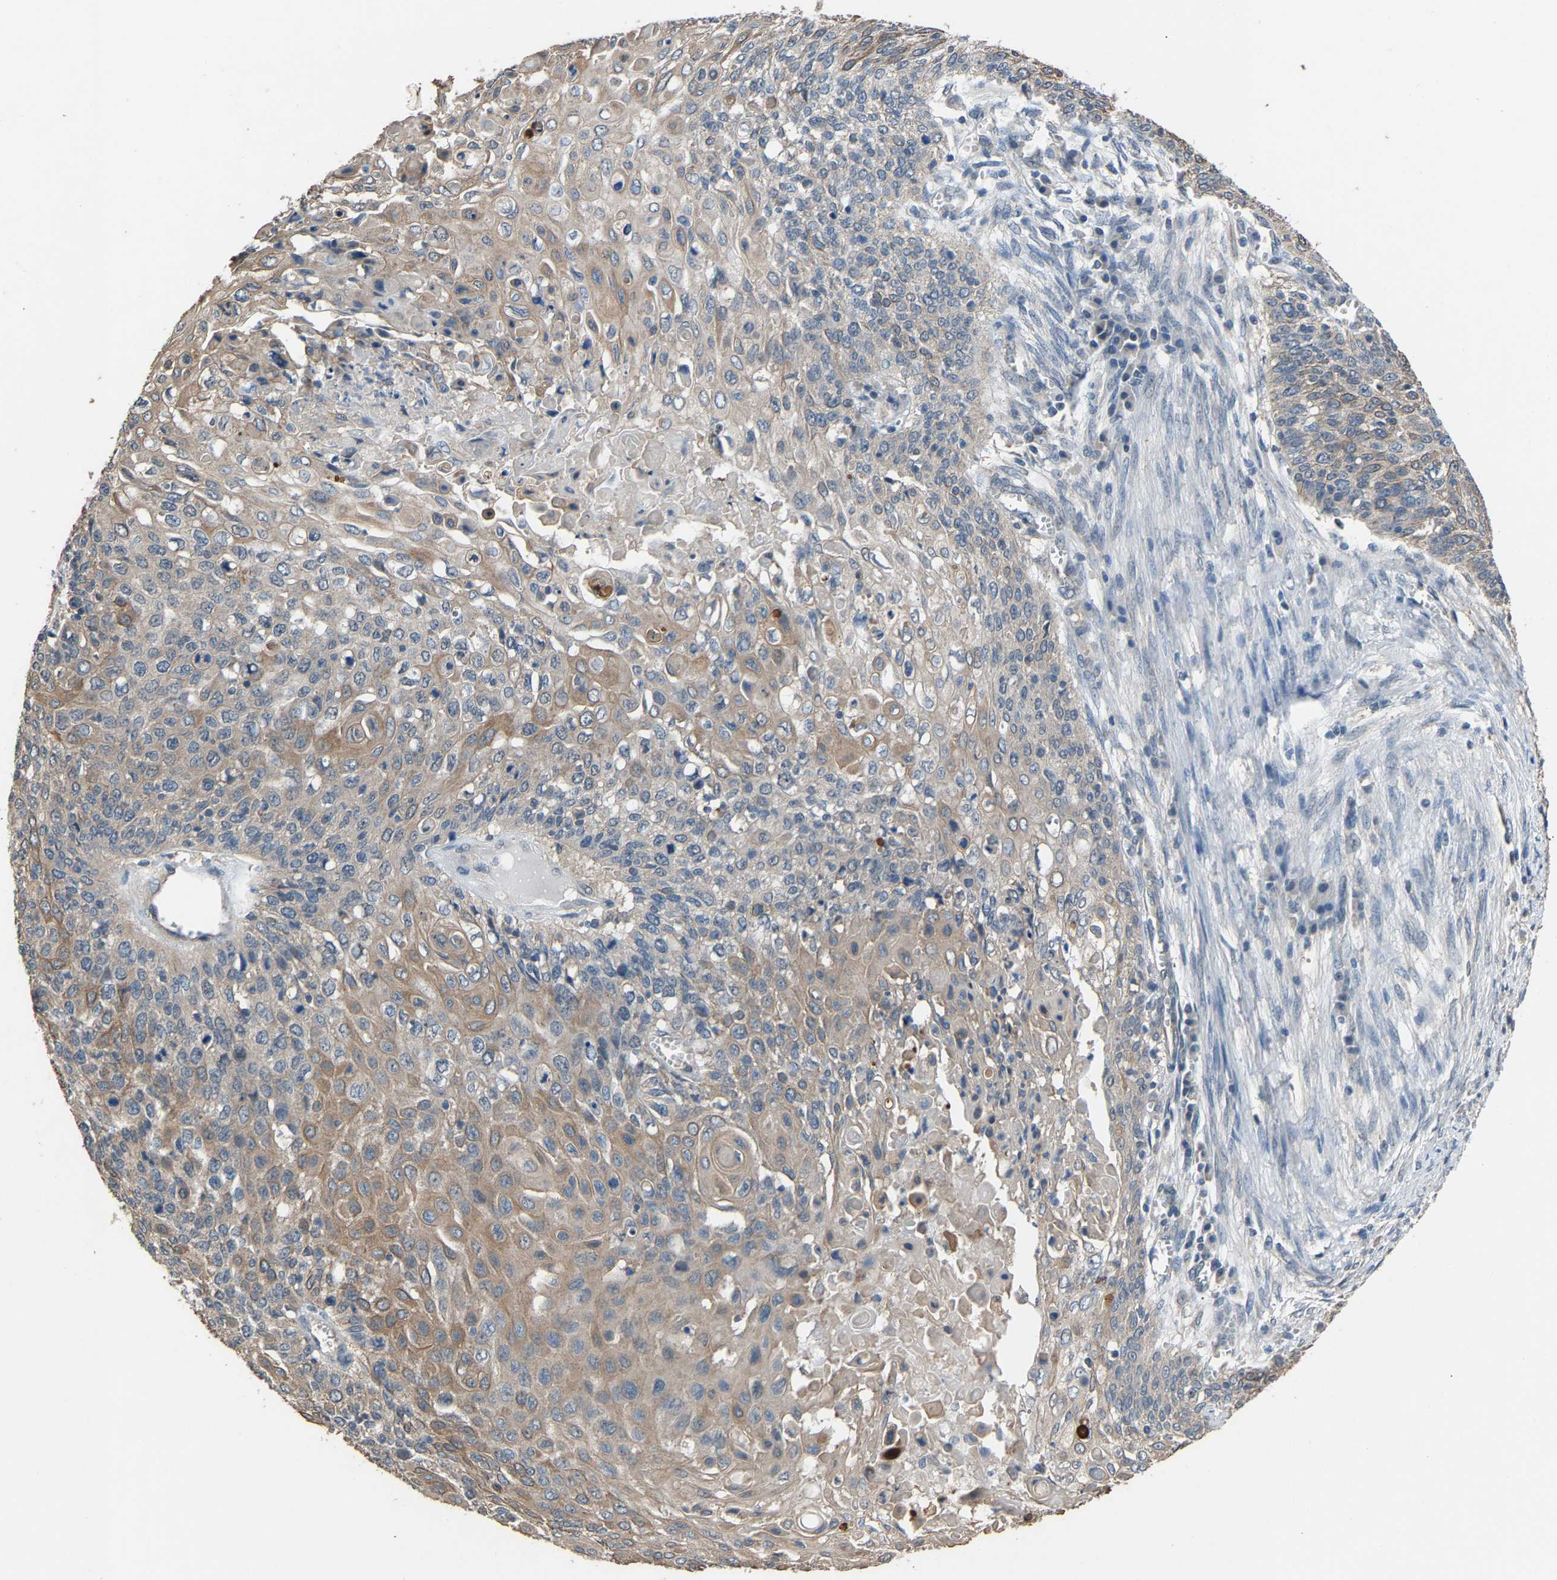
{"staining": {"intensity": "moderate", "quantity": "25%-75%", "location": "cytoplasmic/membranous"}, "tissue": "cervical cancer", "cell_type": "Tumor cells", "image_type": "cancer", "snomed": [{"axis": "morphology", "description": "Squamous cell carcinoma, NOS"}, {"axis": "topography", "description": "Cervix"}], "caption": "A brown stain labels moderate cytoplasmic/membranous staining of a protein in human squamous cell carcinoma (cervical) tumor cells.", "gene": "ABCC9", "patient": {"sex": "female", "age": 39}}